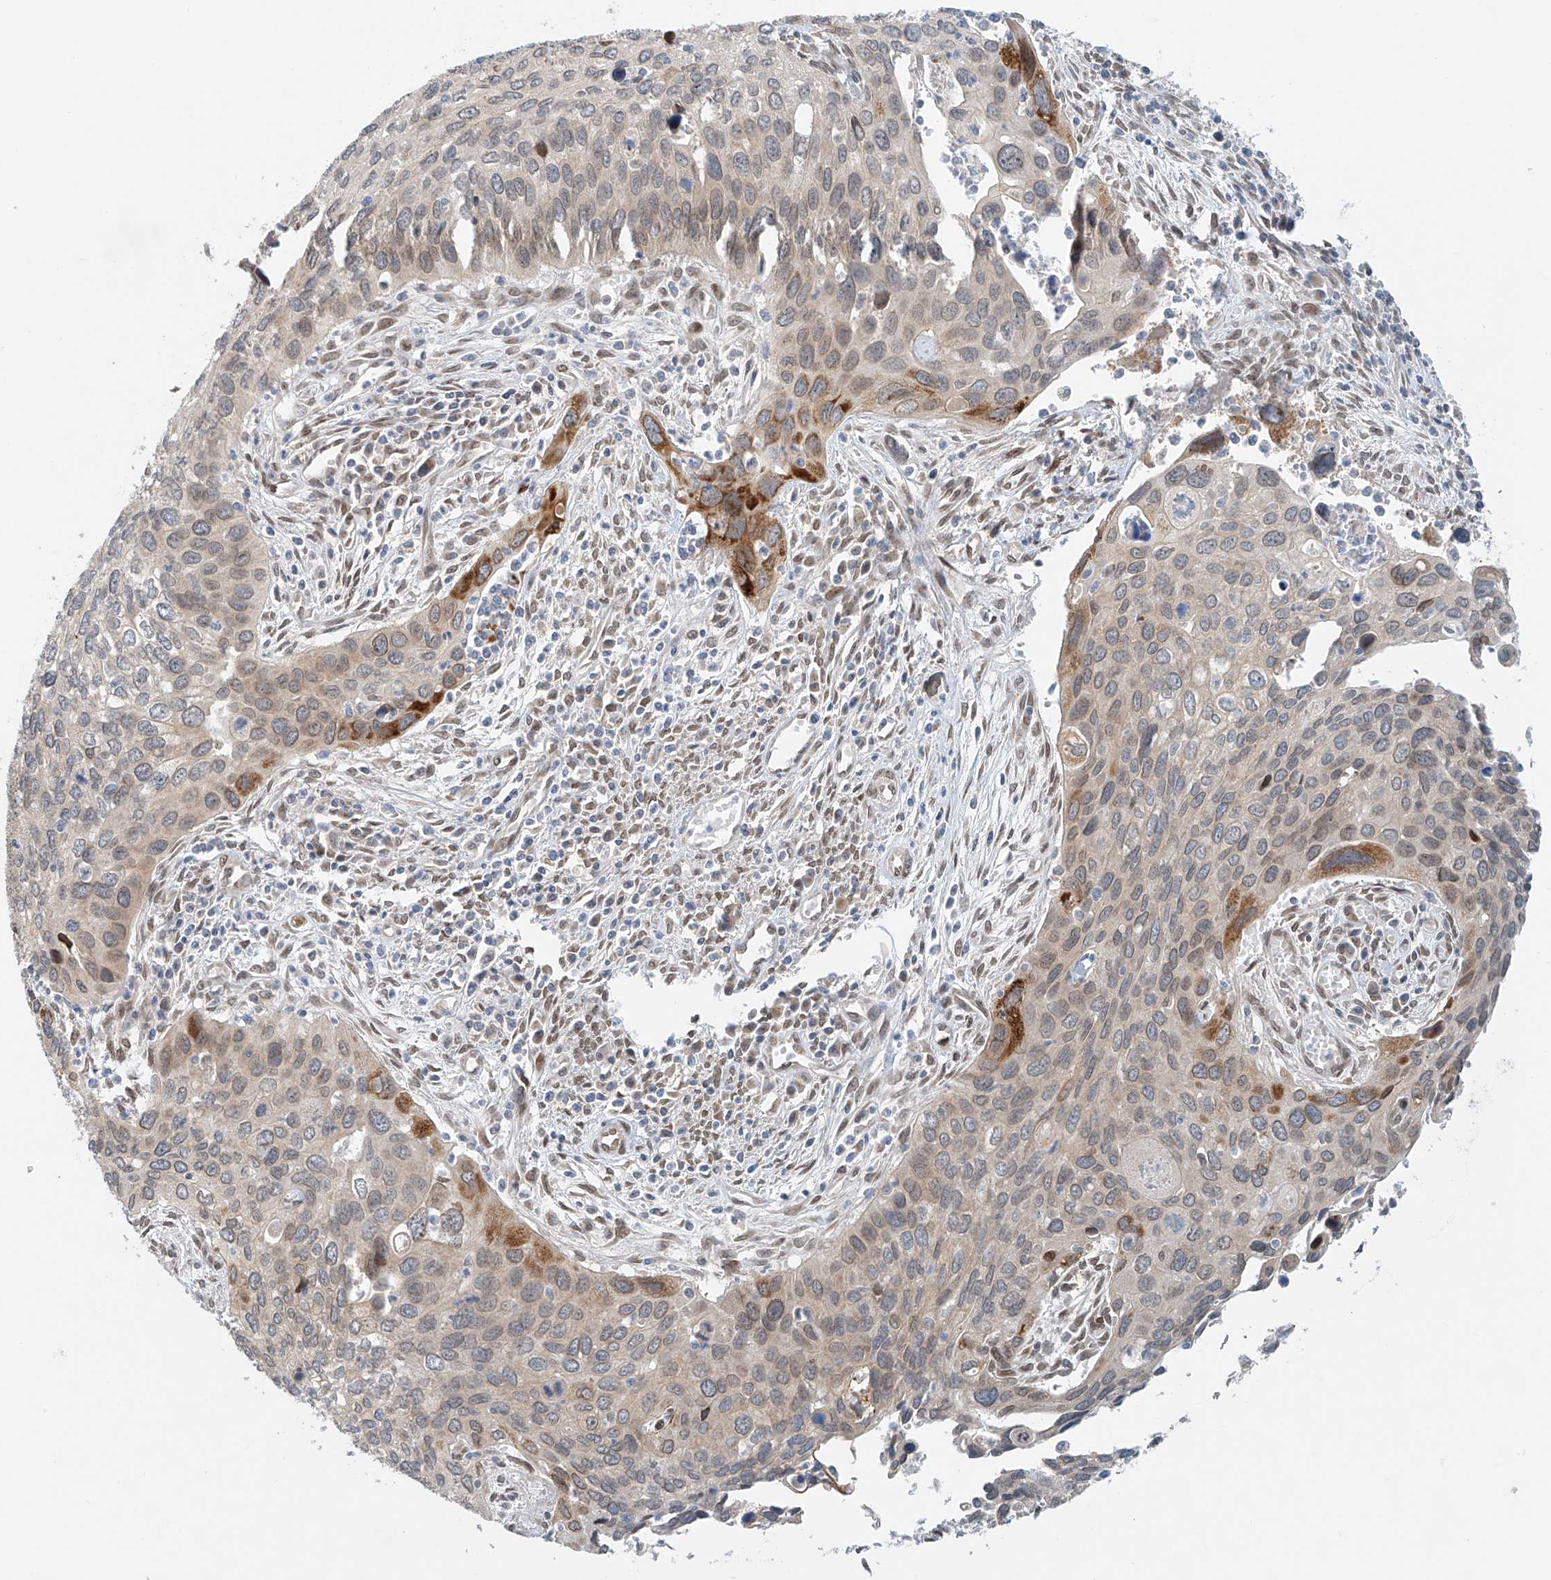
{"staining": {"intensity": "moderate", "quantity": "<25%", "location": "cytoplasmic/membranous"}, "tissue": "cervical cancer", "cell_type": "Tumor cells", "image_type": "cancer", "snomed": [{"axis": "morphology", "description": "Squamous cell carcinoma, NOS"}, {"axis": "topography", "description": "Cervix"}], "caption": "An immunohistochemistry histopathology image of neoplastic tissue is shown. Protein staining in brown labels moderate cytoplasmic/membranous positivity in cervical cancer within tumor cells. The staining was performed using DAB (3,3'-diaminobenzidine), with brown indicating positive protein expression. Nuclei are stained blue with hematoxylin.", "gene": "STARD9", "patient": {"sex": "female", "age": 55}}